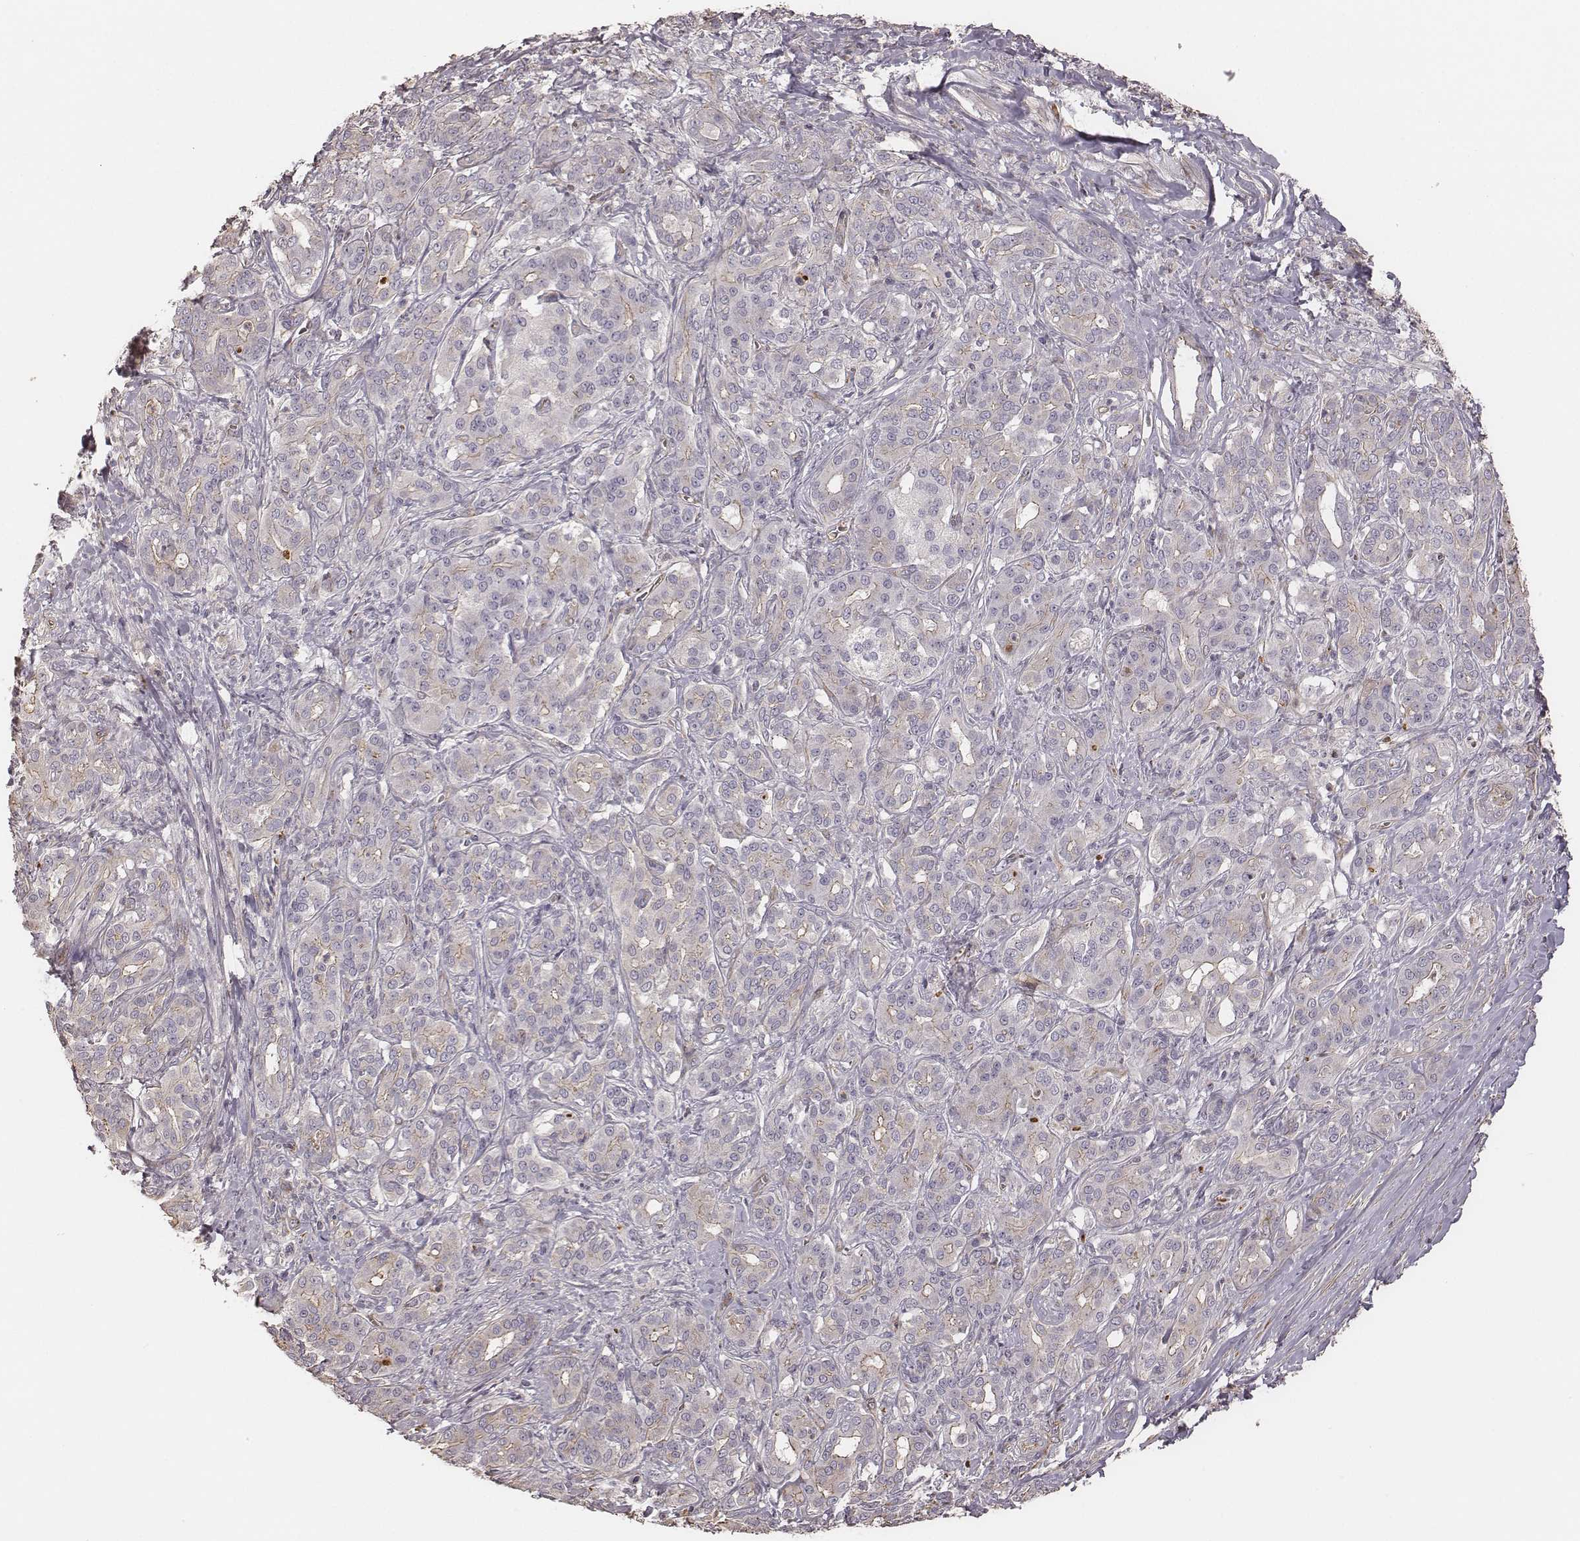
{"staining": {"intensity": "weak", "quantity": ">75%", "location": "cytoplasmic/membranous"}, "tissue": "pancreatic cancer", "cell_type": "Tumor cells", "image_type": "cancer", "snomed": [{"axis": "morphology", "description": "Normal tissue, NOS"}, {"axis": "morphology", "description": "Inflammation, NOS"}, {"axis": "morphology", "description": "Adenocarcinoma, NOS"}, {"axis": "topography", "description": "Pancreas"}], "caption": "Pancreatic cancer tissue shows weak cytoplasmic/membranous staining in approximately >75% of tumor cells, visualized by immunohistochemistry. (DAB IHC with brightfield microscopy, high magnification).", "gene": "OTOGL", "patient": {"sex": "male", "age": 57}}